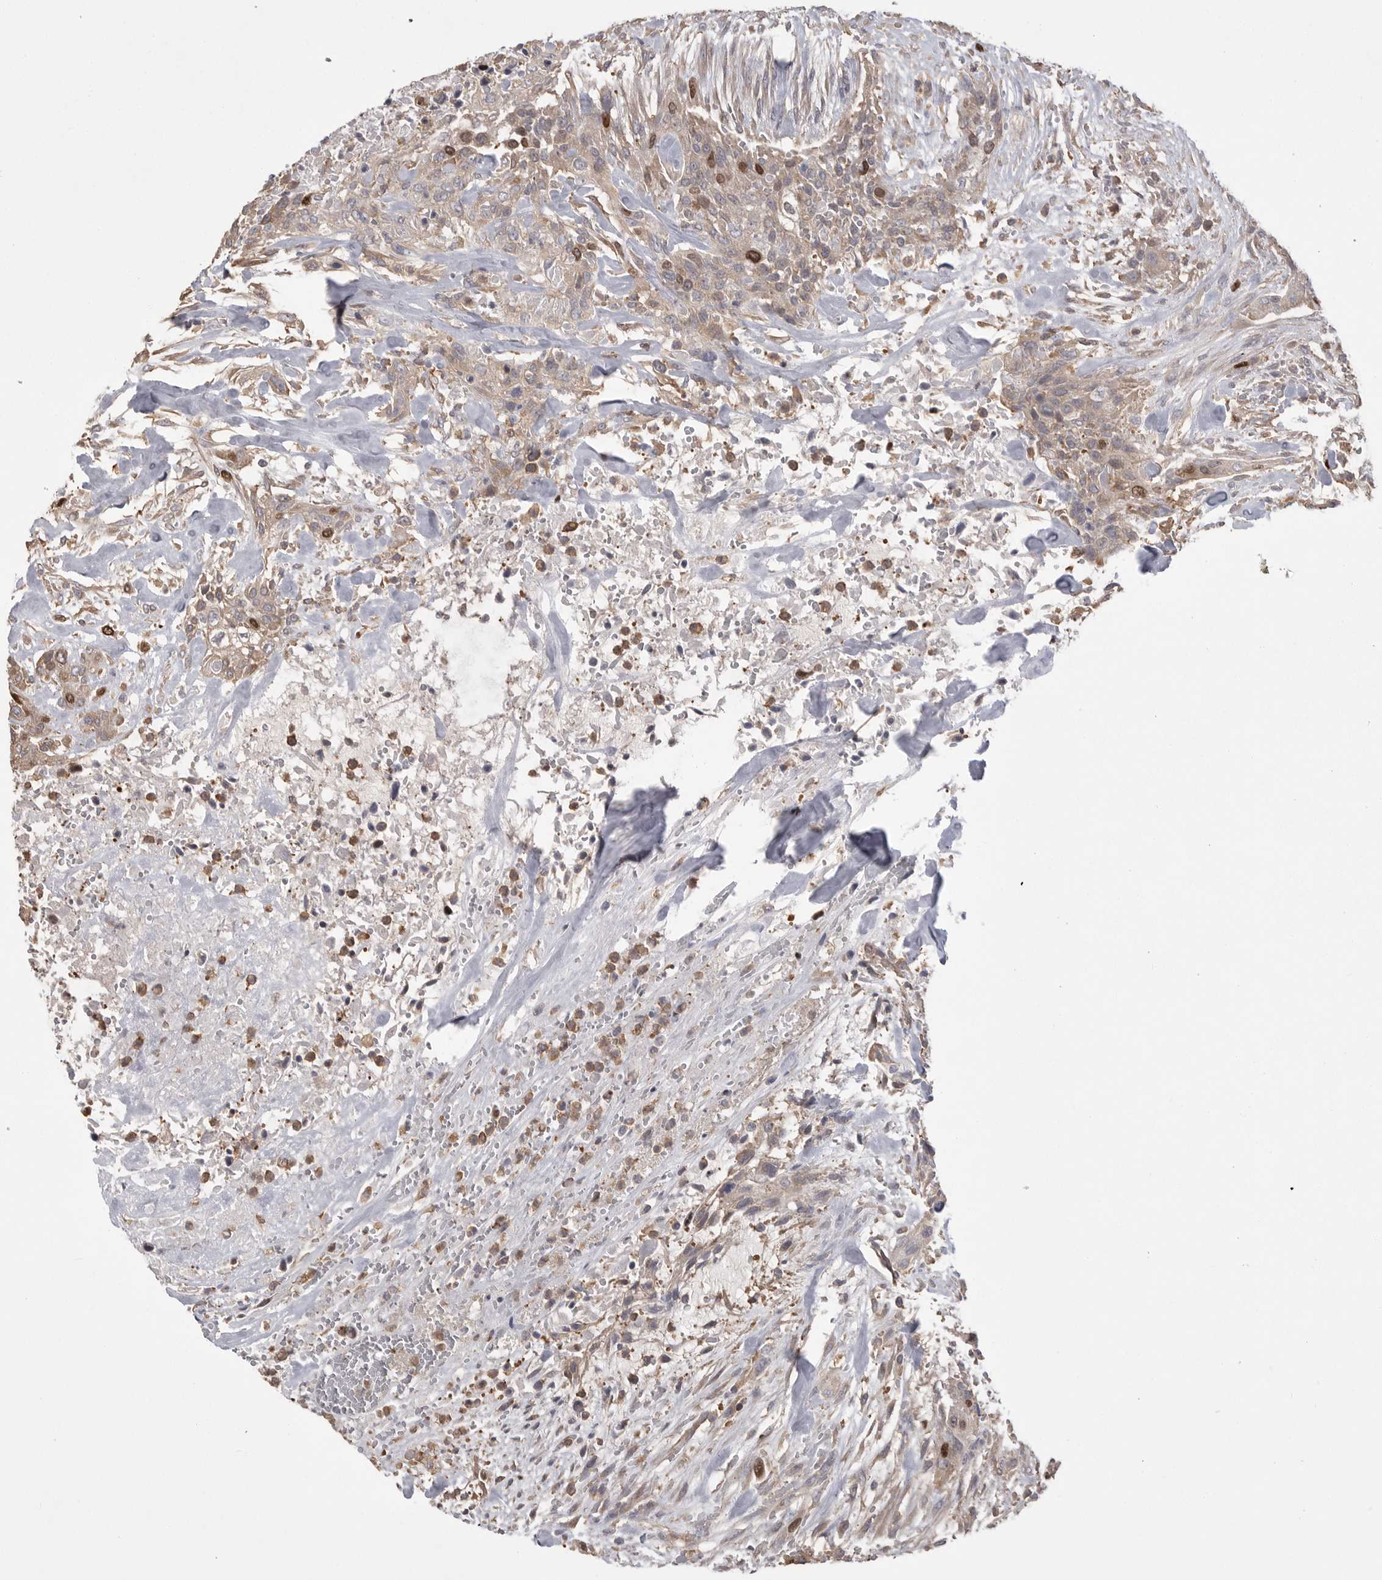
{"staining": {"intensity": "strong", "quantity": "<25%", "location": "cytoplasmic/membranous,nuclear"}, "tissue": "urothelial cancer", "cell_type": "Tumor cells", "image_type": "cancer", "snomed": [{"axis": "morphology", "description": "Urothelial carcinoma, High grade"}, {"axis": "topography", "description": "Urinary bladder"}], "caption": "Immunohistochemical staining of urothelial carcinoma (high-grade) reveals strong cytoplasmic/membranous and nuclear protein staining in approximately <25% of tumor cells.", "gene": "TOP2A", "patient": {"sex": "male", "age": 35}}